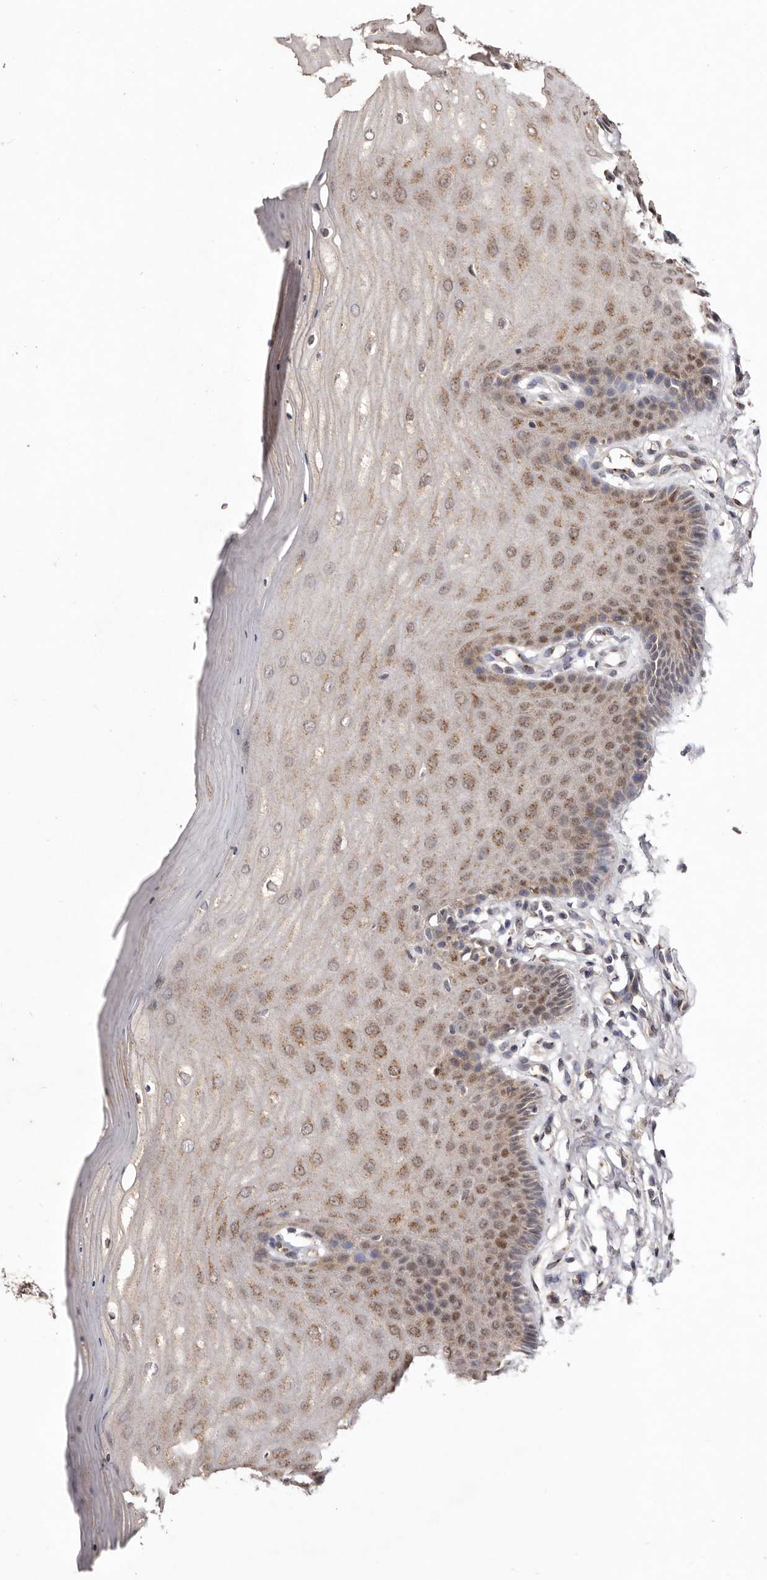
{"staining": {"intensity": "weak", "quantity": "25%-75%", "location": "nuclear"}, "tissue": "cervix", "cell_type": "Glandular cells", "image_type": "normal", "snomed": [{"axis": "morphology", "description": "Normal tissue, NOS"}, {"axis": "topography", "description": "Cervix"}], "caption": "Immunohistochemistry (DAB (3,3'-diaminobenzidine)) staining of normal cervix displays weak nuclear protein positivity in approximately 25%-75% of glandular cells.", "gene": "NOTCH1", "patient": {"sex": "female", "age": 55}}